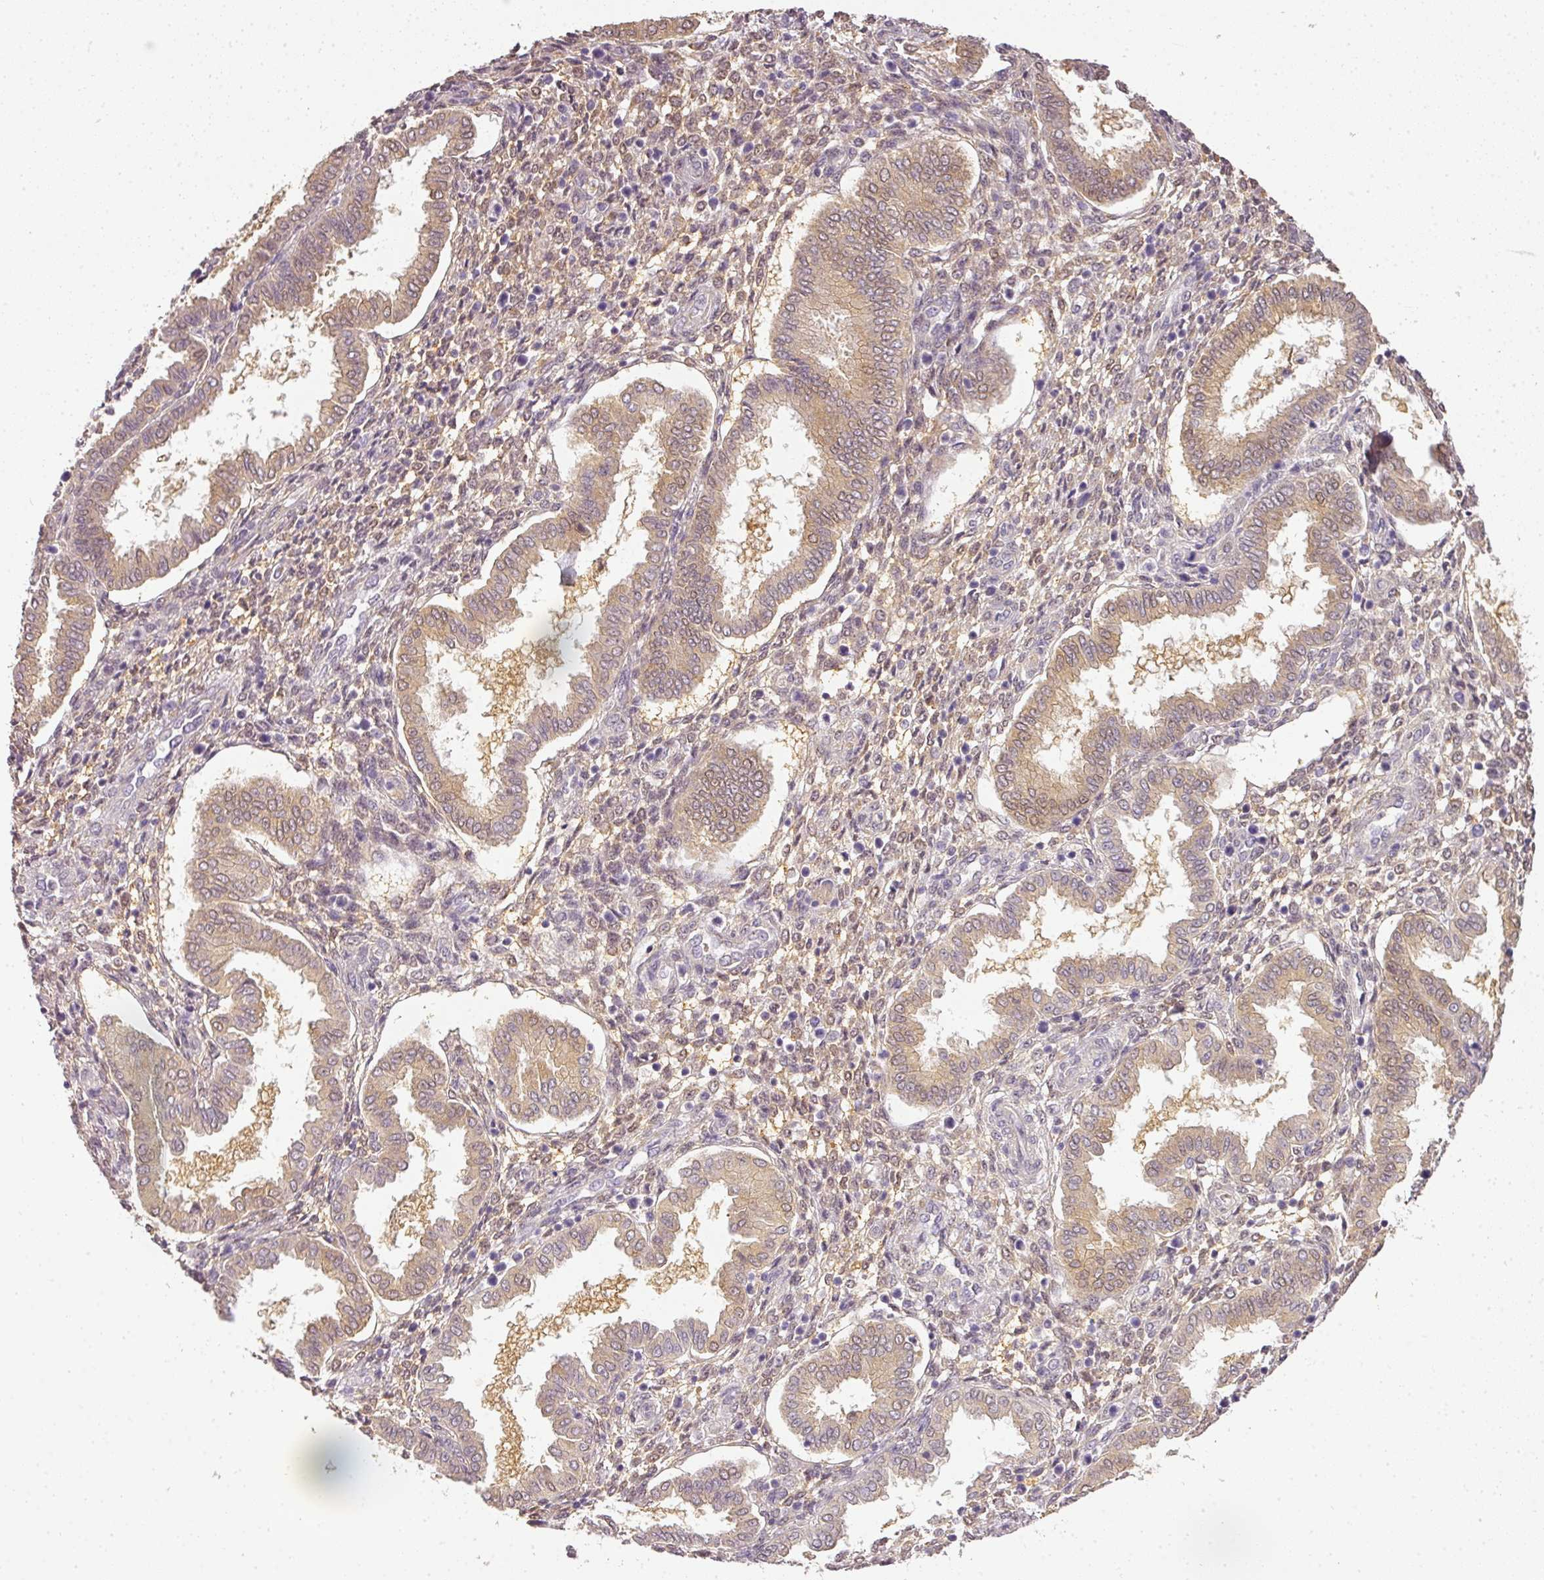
{"staining": {"intensity": "weak", "quantity": "<25%", "location": "cytoplasmic/membranous"}, "tissue": "endometrium", "cell_type": "Cells in endometrial stroma", "image_type": "normal", "snomed": [{"axis": "morphology", "description": "Normal tissue, NOS"}, {"axis": "topography", "description": "Endometrium"}], "caption": "High power microscopy image of an immunohistochemistry micrograph of normal endometrium, revealing no significant expression in cells in endometrial stroma. The staining was performed using DAB to visualize the protein expression in brown, while the nuclei were stained in blue with hematoxylin (Magnification: 20x).", "gene": "ADH5", "patient": {"sex": "female", "age": 24}}